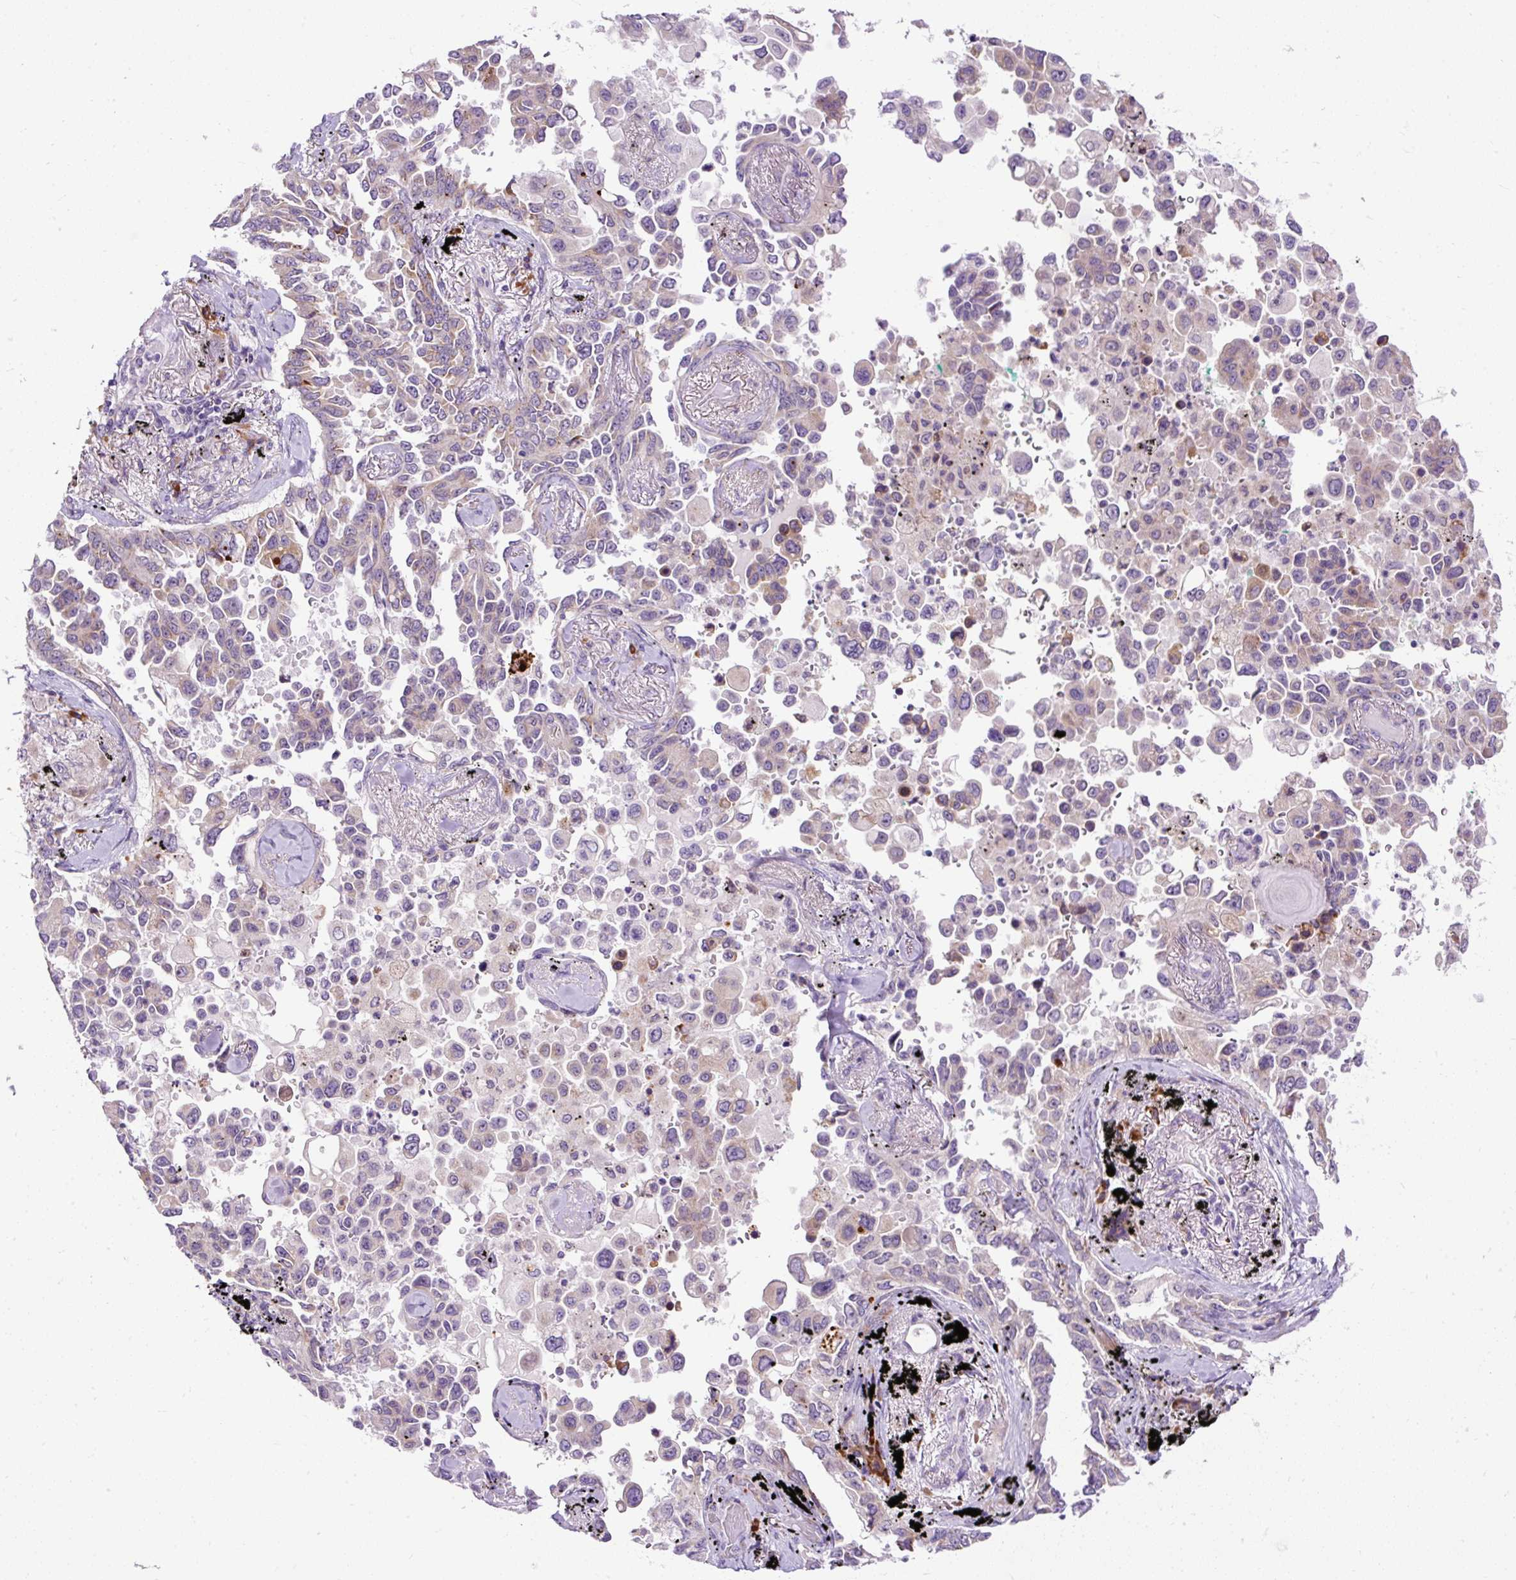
{"staining": {"intensity": "weak", "quantity": "25%-75%", "location": "cytoplasmic/membranous"}, "tissue": "lung cancer", "cell_type": "Tumor cells", "image_type": "cancer", "snomed": [{"axis": "morphology", "description": "Adenocarcinoma, NOS"}, {"axis": "topography", "description": "Lung"}], "caption": "Immunohistochemistry (IHC) (DAB) staining of lung cancer (adenocarcinoma) demonstrates weak cytoplasmic/membranous protein expression in about 25%-75% of tumor cells.", "gene": "FMC1", "patient": {"sex": "female", "age": 67}}